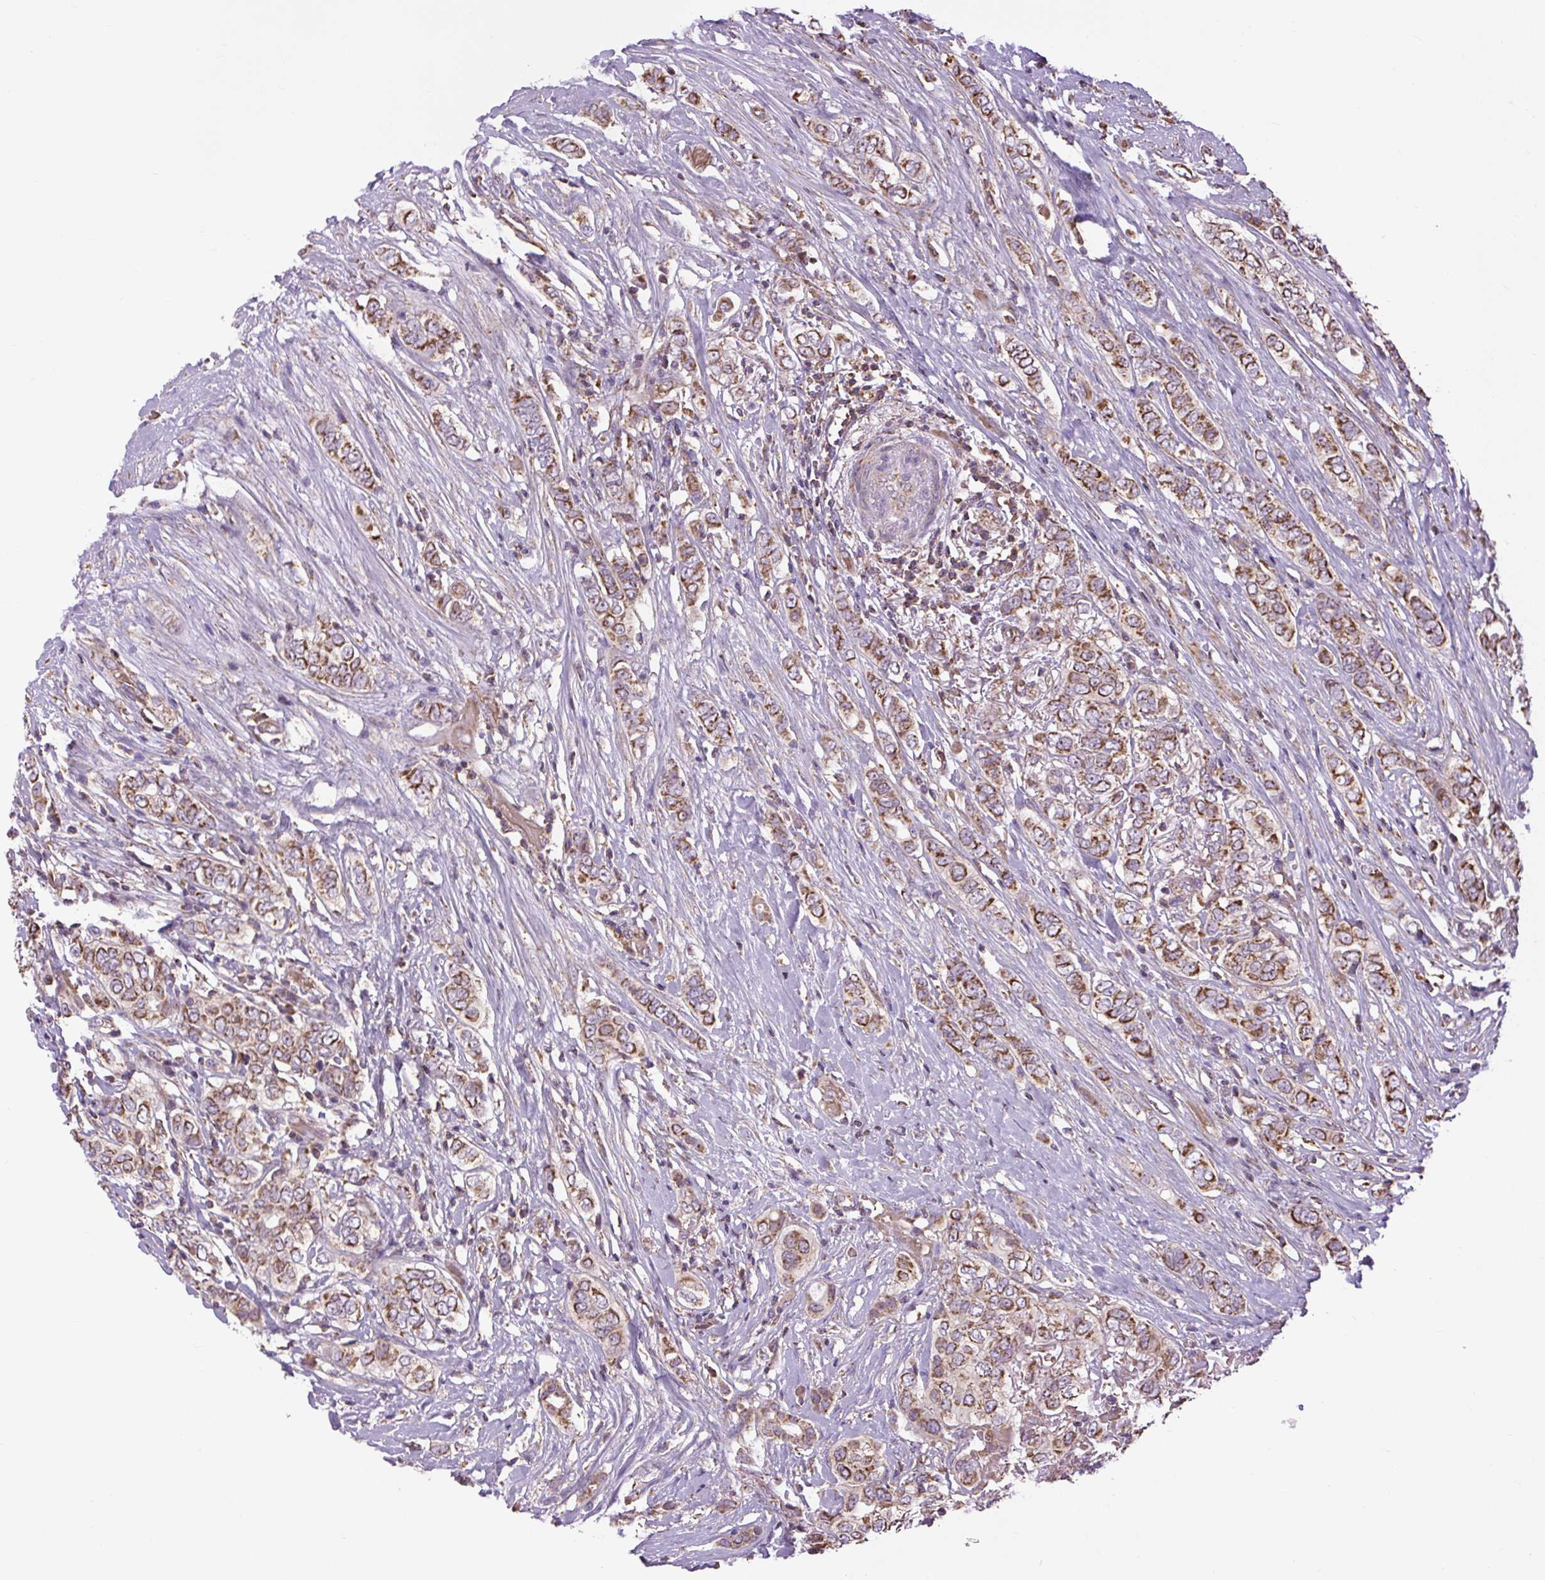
{"staining": {"intensity": "moderate", "quantity": ">75%", "location": "cytoplasmic/membranous"}, "tissue": "breast cancer", "cell_type": "Tumor cells", "image_type": "cancer", "snomed": [{"axis": "morphology", "description": "Lobular carcinoma"}, {"axis": "topography", "description": "Breast"}], "caption": "A brown stain shows moderate cytoplasmic/membranous positivity of a protein in human breast cancer tumor cells. Immunohistochemistry (ihc) stains the protein in brown and the nuclei are stained blue.", "gene": "PLCG1", "patient": {"sex": "female", "age": 51}}